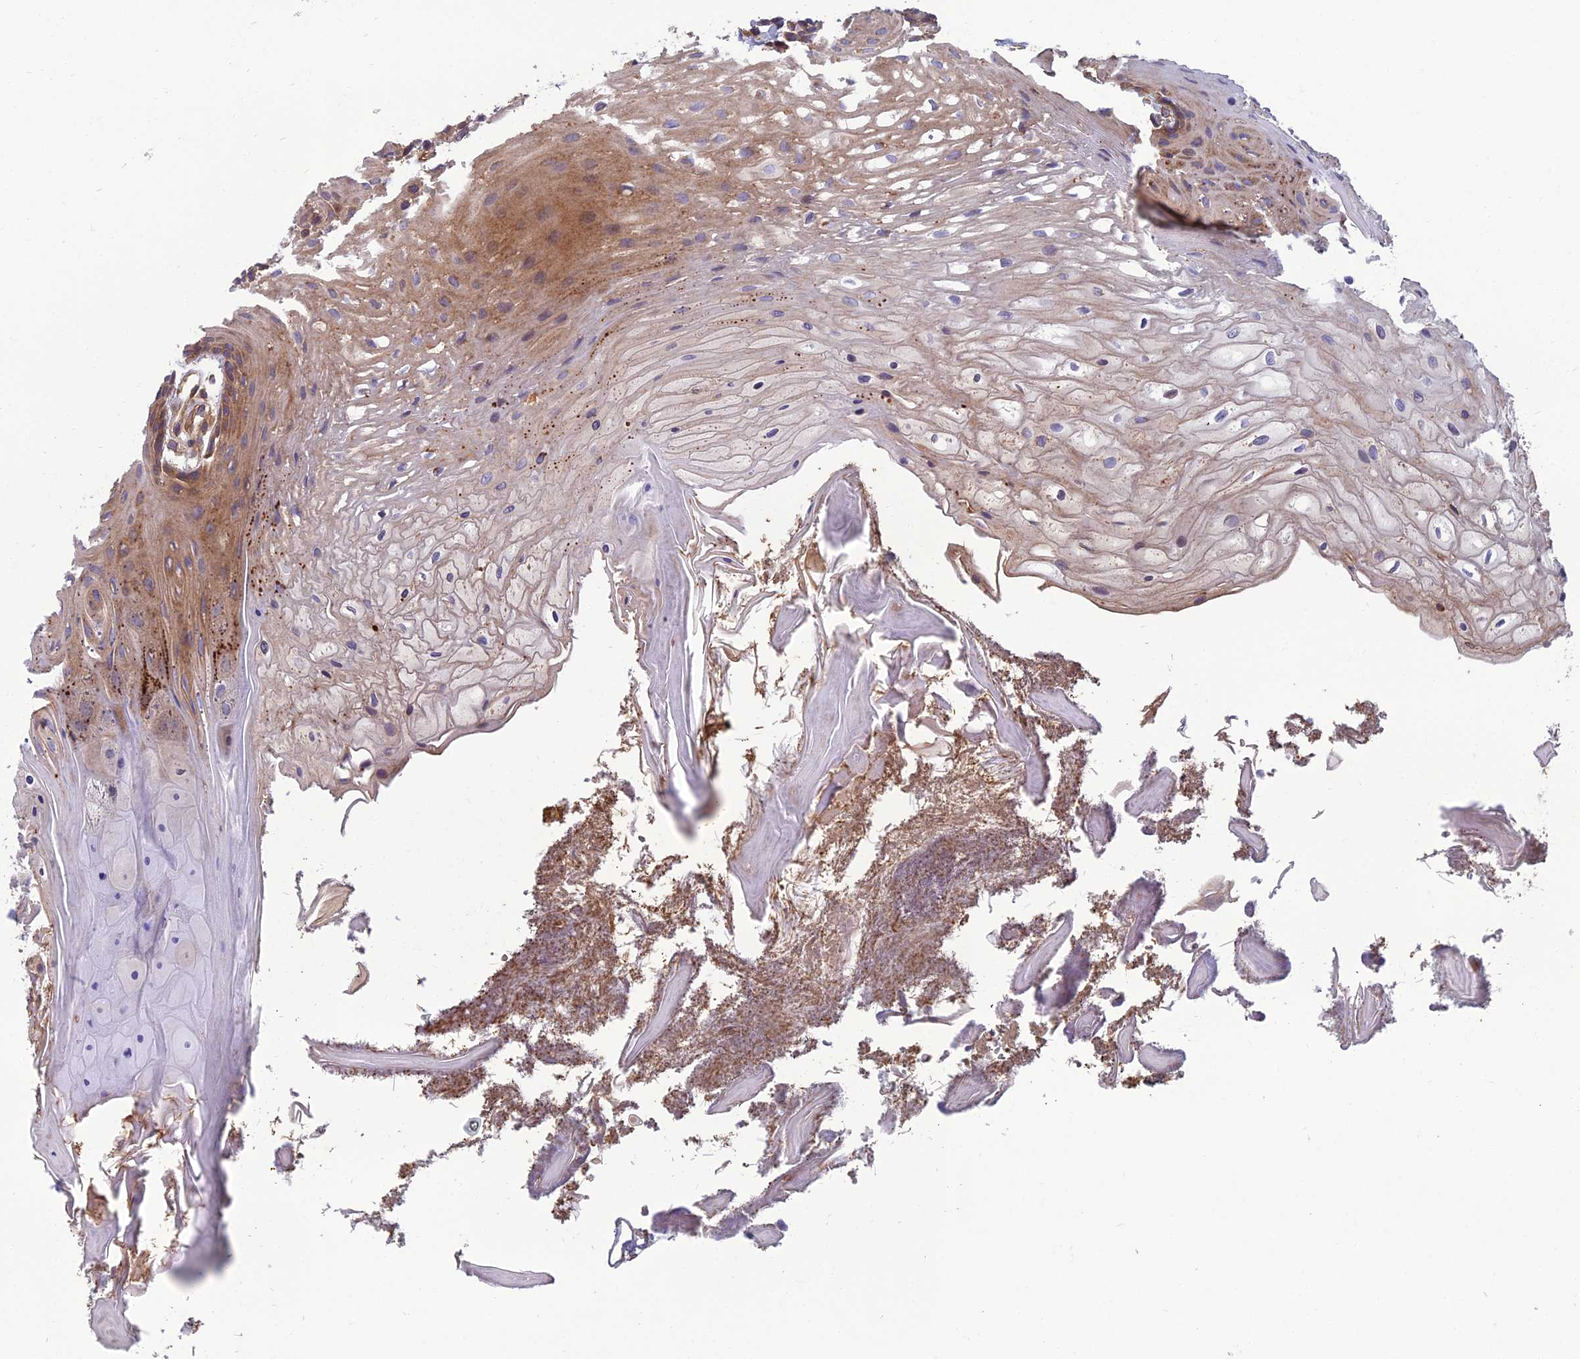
{"staining": {"intensity": "moderate", "quantity": "<25%", "location": "cytoplasmic/membranous"}, "tissue": "oral mucosa", "cell_type": "Squamous epithelial cells", "image_type": "normal", "snomed": [{"axis": "morphology", "description": "Normal tissue, NOS"}, {"axis": "topography", "description": "Oral tissue"}], "caption": "High-power microscopy captured an immunohistochemistry micrograph of normal oral mucosa, revealing moderate cytoplasmic/membranous staining in approximately <25% of squamous epithelial cells. The protein of interest is shown in brown color, while the nuclei are stained blue.", "gene": "WDR24", "patient": {"sex": "female", "age": 80}}